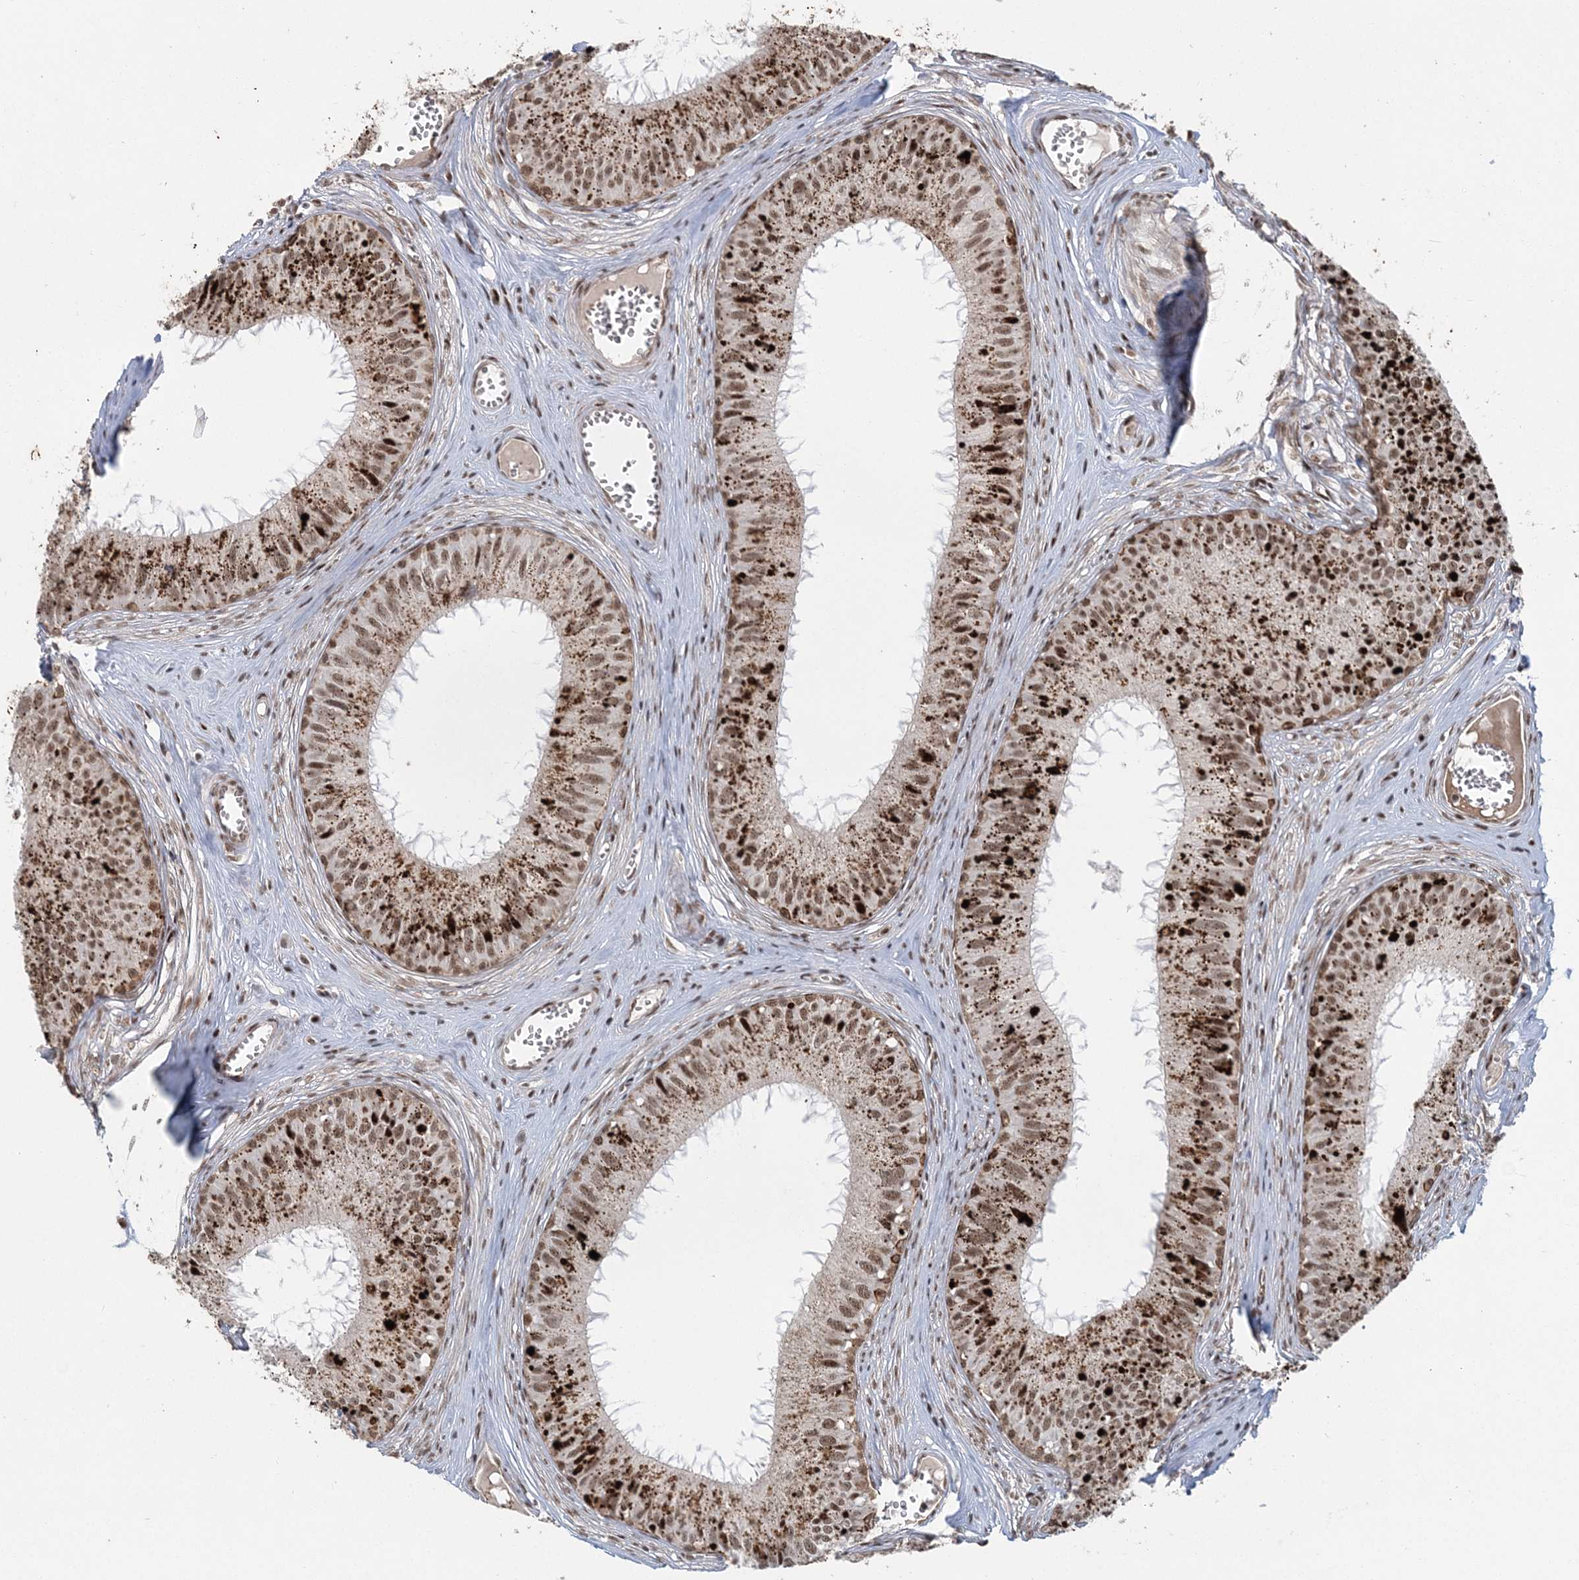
{"staining": {"intensity": "strong", "quantity": ">75%", "location": "cytoplasmic/membranous,nuclear"}, "tissue": "epididymis", "cell_type": "Glandular cells", "image_type": "normal", "snomed": [{"axis": "morphology", "description": "Normal tissue, NOS"}, {"axis": "topography", "description": "Epididymis"}], "caption": "Strong cytoplasmic/membranous,nuclear expression for a protein is identified in approximately >75% of glandular cells of unremarkable epididymis using IHC.", "gene": "CWC22", "patient": {"sex": "male", "age": 36}}